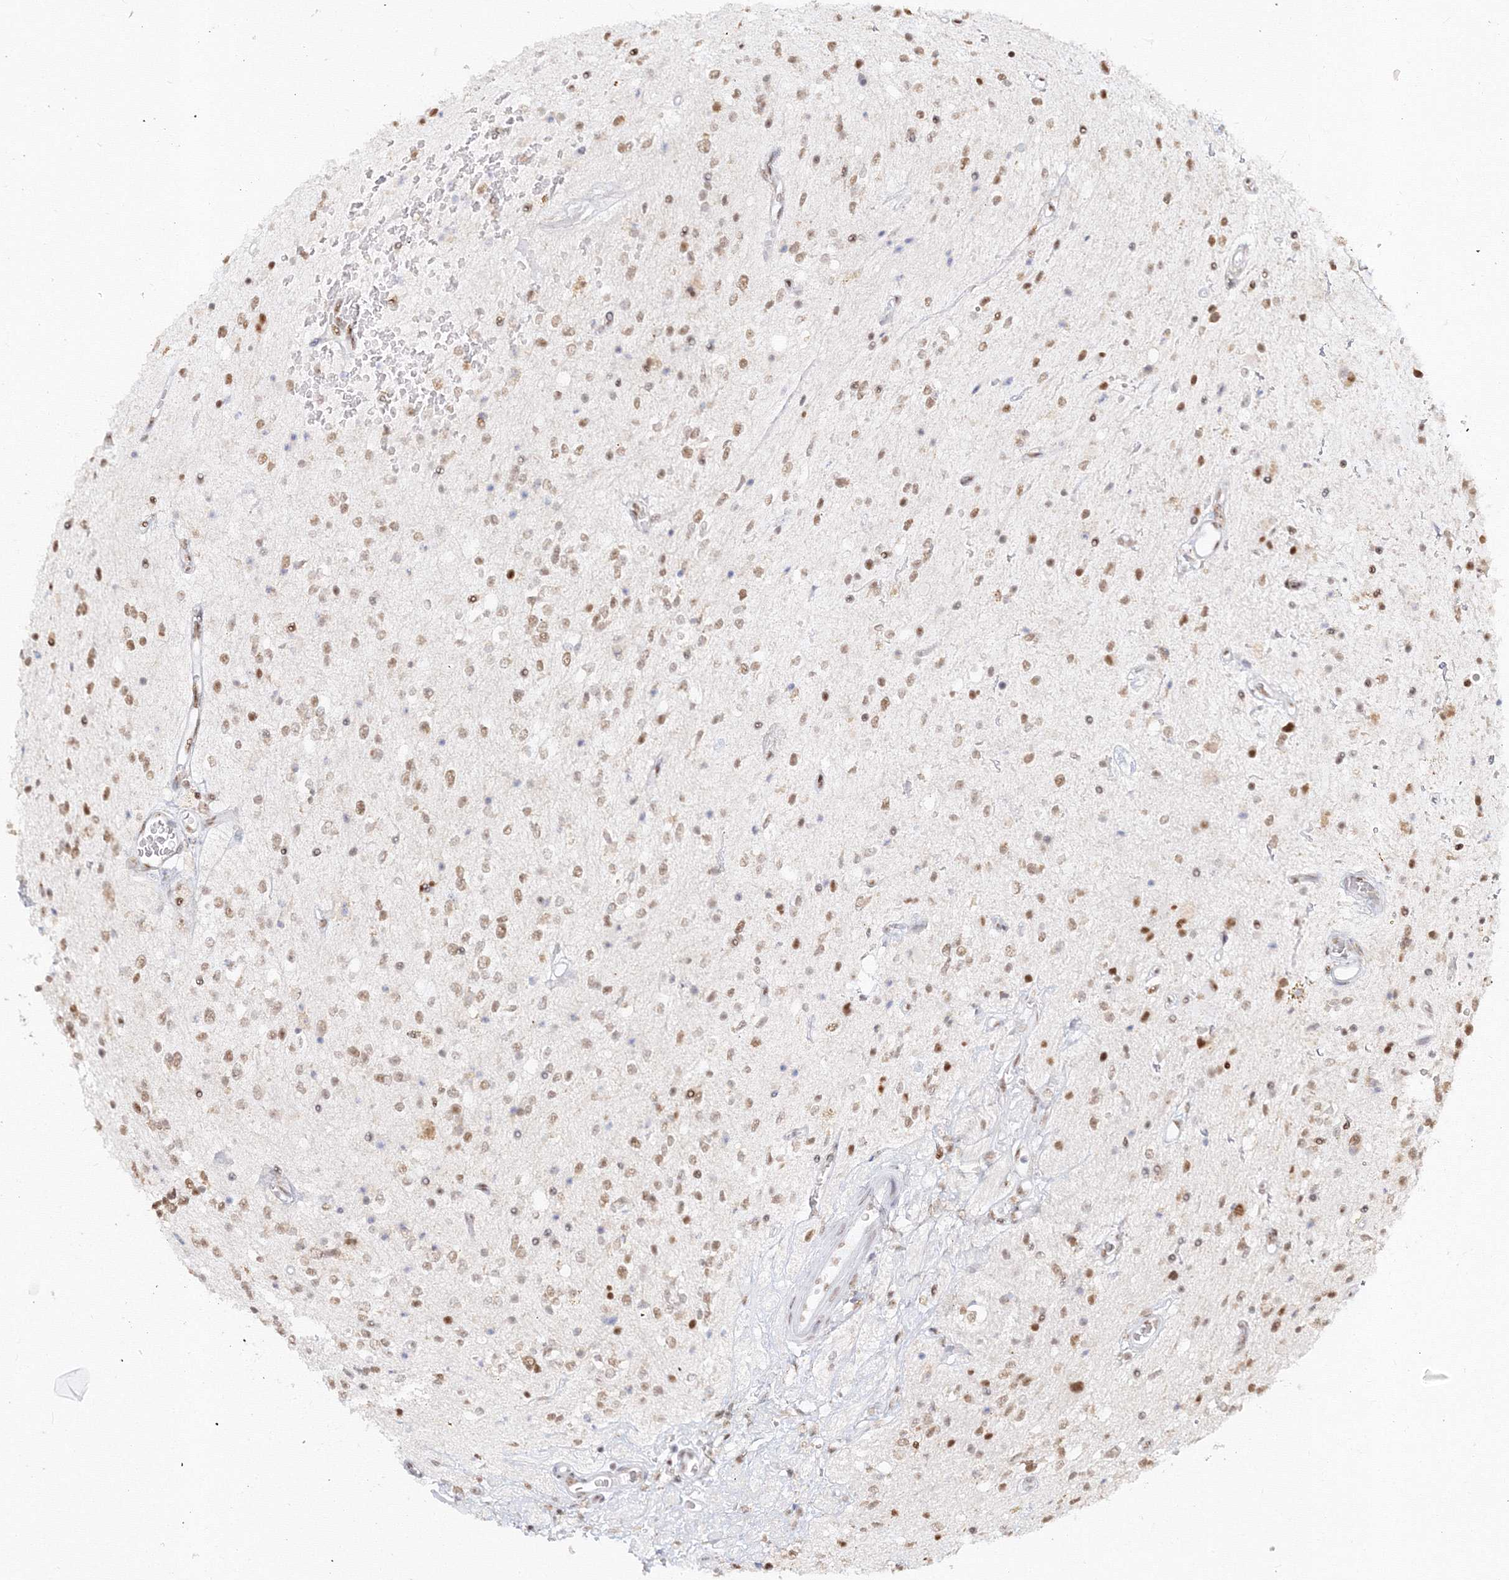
{"staining": {"intensity": "moderate", "quantity": ">75%", "location": "nuclear"}, "tissue": "glioma", "cell_type": "Tumor cells", "image_type": "cancer", "snomed": [{"axis": "morphology", "description": "Glioma, malignant, High grade"}, {"axis": "topography", "description": "Brain"}], "caption": "Protein expression analysis of human high-grade glioma (malignant) reveals moderate nuclear positivity in about >75% of tumor cells.", "gene": "PPP4R2", "patient": {"sex": "male", "age": 34}}